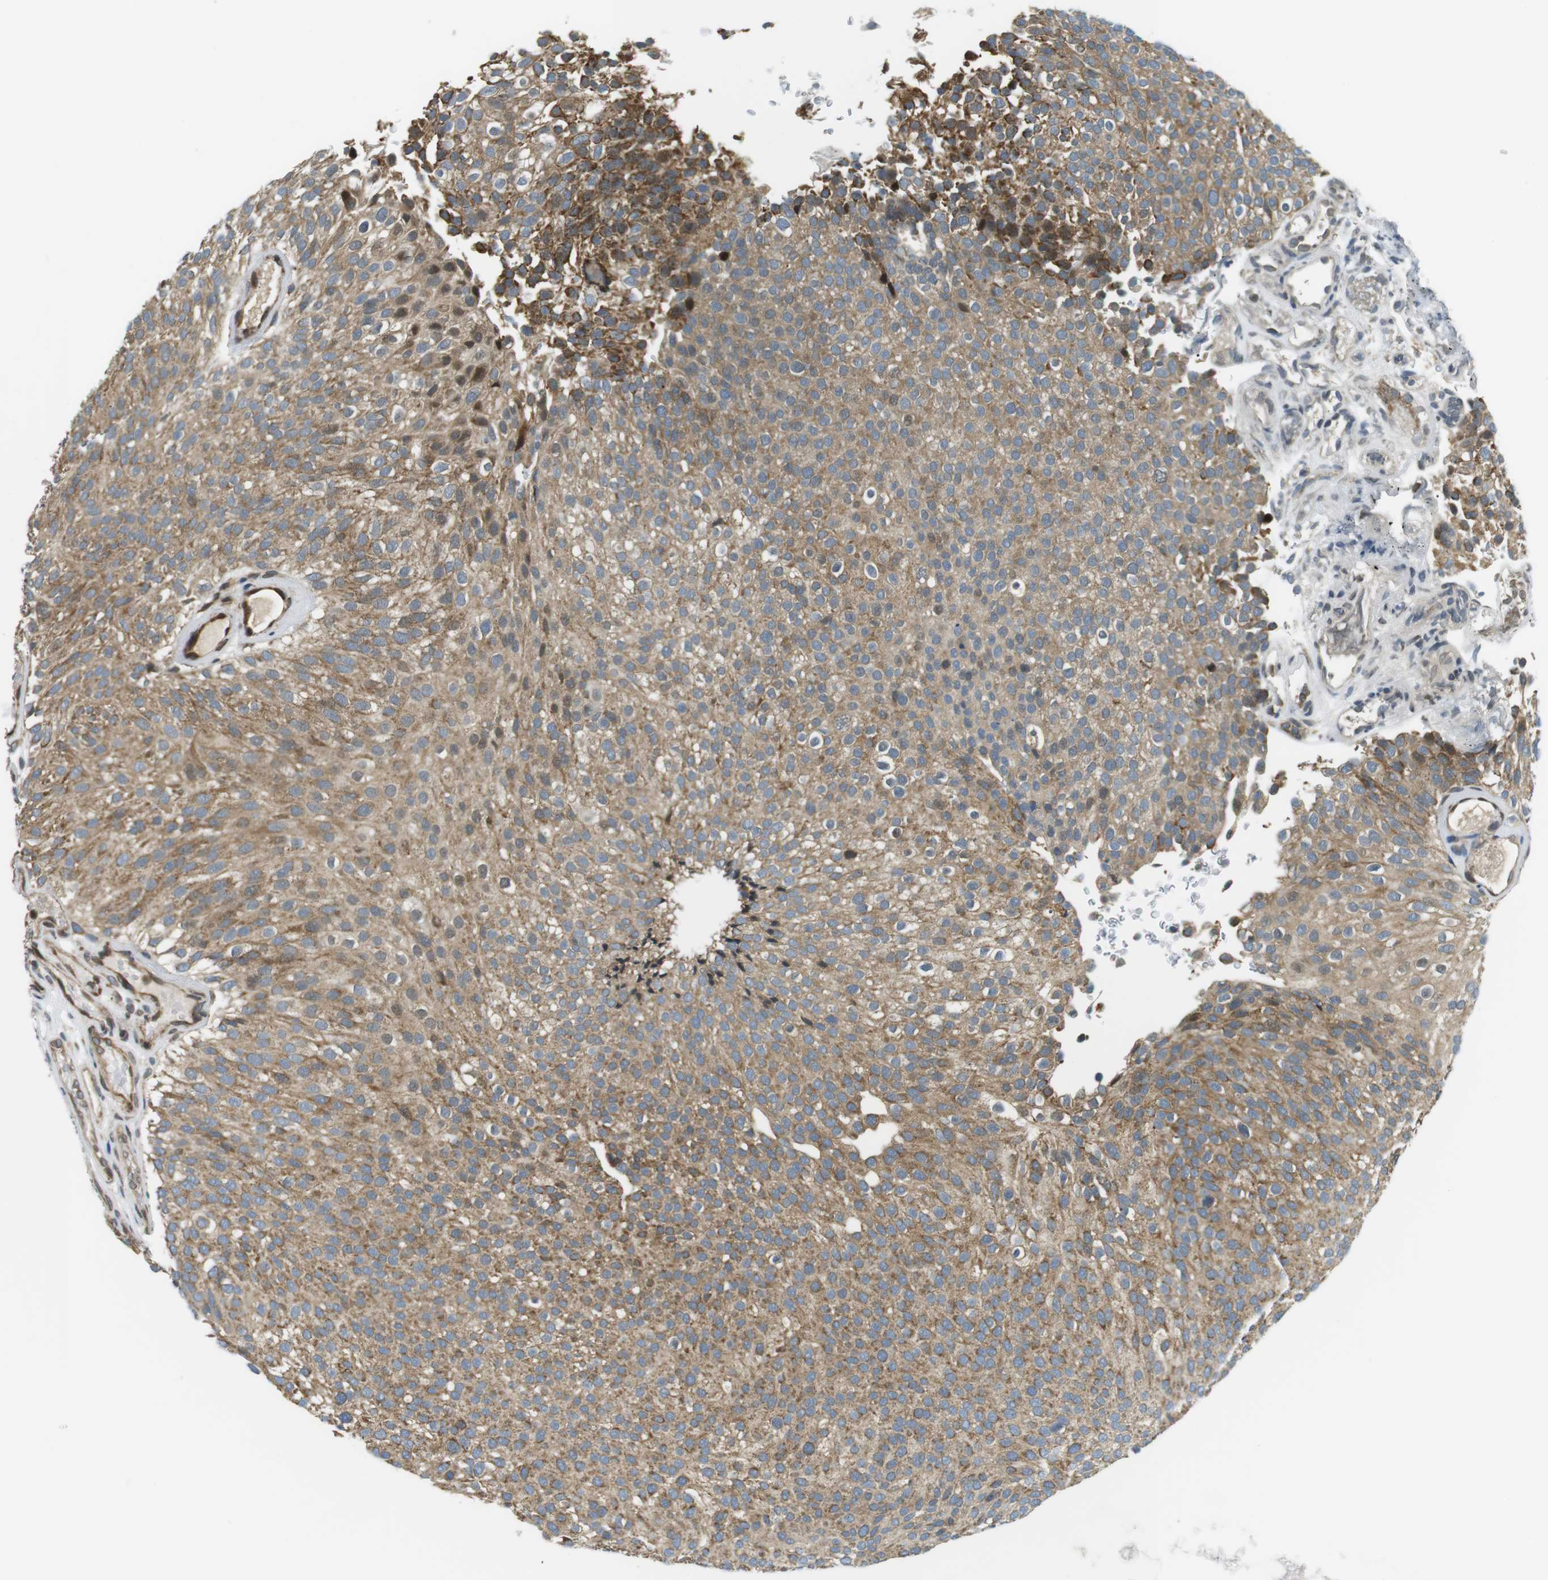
{"staining": {"intensity": "moderate", "quantity": ">75%", "location": "cytoplasmic/membranous"}, "tissue": "urothelial cancer", "cell_type": "Tumor cells", "image_type": "cancer", "snomed": [{"axis": "morphology", "description": "Urothelial carcinoma, Low grade"}, {"axis": "topography", "description": "Urinary bladder"}], "caption": "Immunohistochemistry (IHC) photomicrograph of neoplastic tissue: urothelial cancer stained using IHC demonstrates medium levels of moderate protein expression localized specifically in the cytoplasmic/membranous of tumor cells, appearing as a cytoplasmic/membranous brown color.", "gene": "TMX4", "patient": {"sex": "male", "age": 78}}